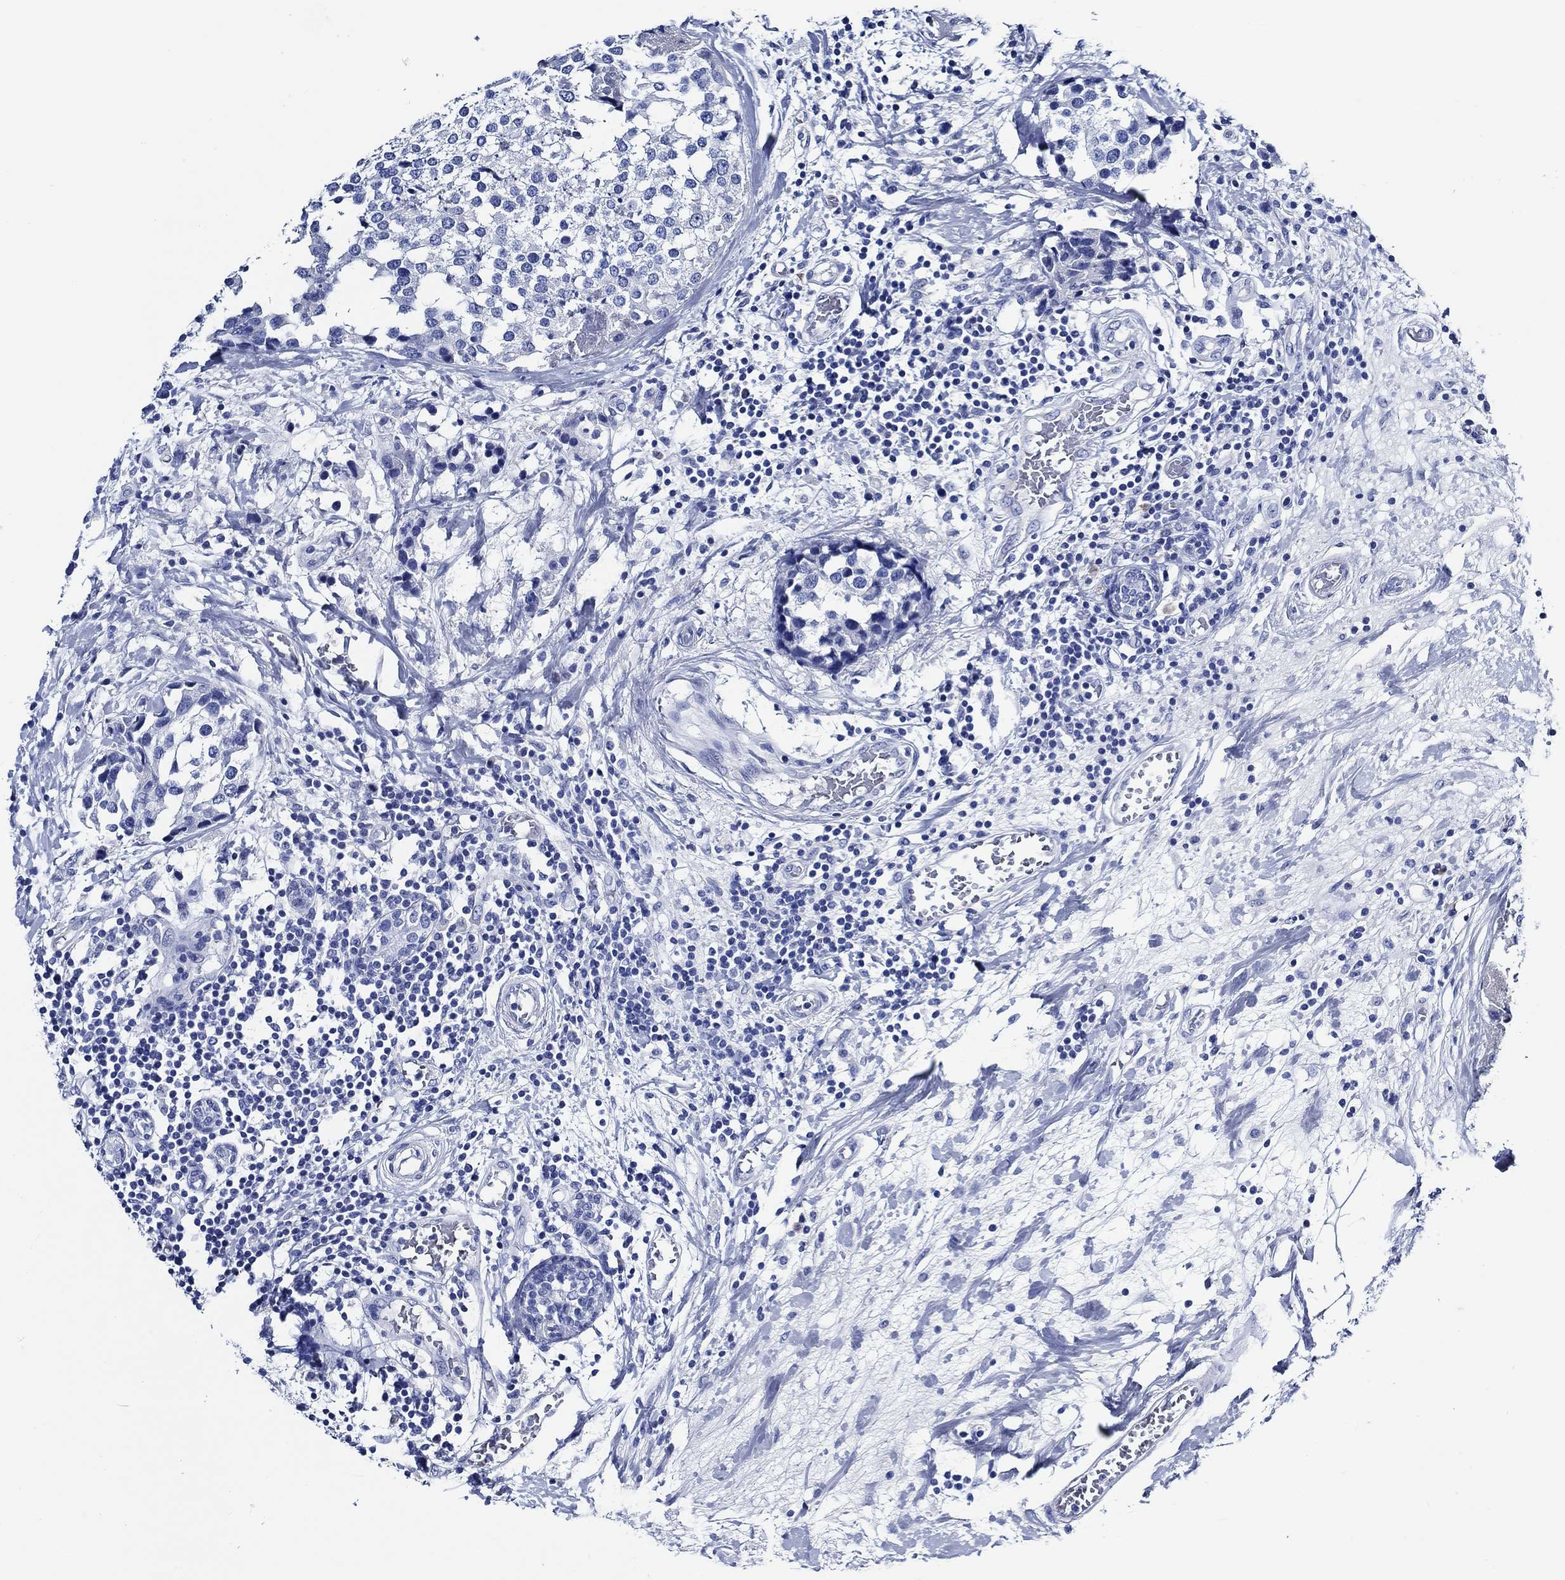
{"staining": {"intensity": "negative", "quantity": "none", "location": "none"}, "tissue": "breast cancer", "cell_type": "Tumor cells", "image_type": "cancer", "snomed": [{"axis": "morphology", "description": "Lobular carcinoma"}, {"axis": "topography", "description": "Breast"}], "caption": "Immunohistochemical staining of breast cancer (lobular carcinoma) shows no significant staining in tumor cells. (Stains: DAB (3,3'-diaminobenzidine) immunohistochemistry with hematoxylin counter stain, Microscopy: brightfield microscopy at high magnification).", "gene": "WDR62", "patient": {"sex": "female", "age": 59}}